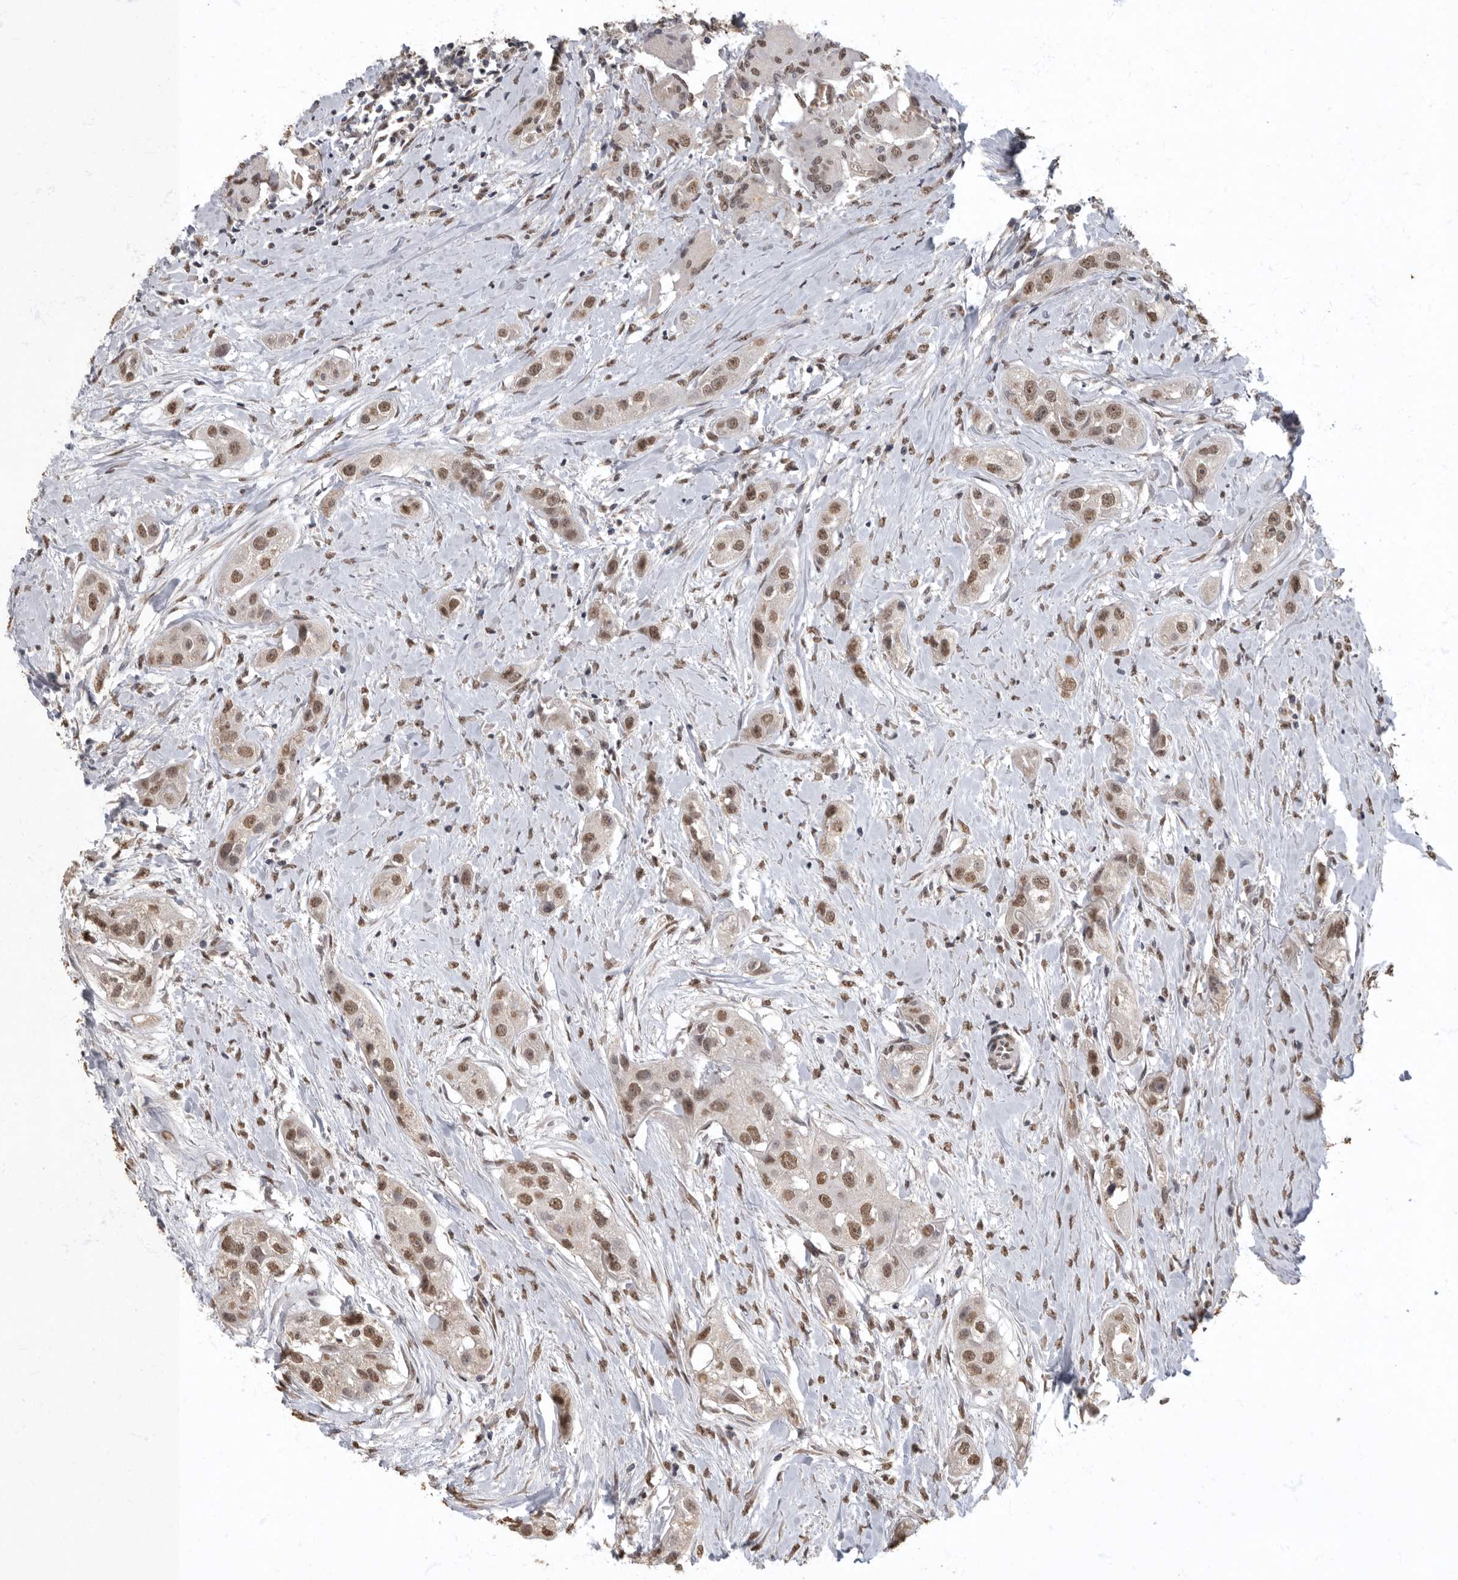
{"staining": {"intensity": "weak", "quantity": ">75%", "location": "nuclear"}, "tissue": "head and neck cancer", "cell_type": "Tumor cells", "image_type": "cancer", "snomed": [{"axis": "morphology", "description": "Normal tissue, NOS"}, {"axis": "morphology", "description": "Squamous cell carcinoma, NOS"}, {"axis": "topography", "description": "Skeletal muscle"}, {"axis": "topography", "description": "Head-Neck"}], "caption": "Weak nuclear positivity for a protein is appreciated in approximately >75% of tumor cells of head and neck squamous cell carcinoma using IHC.", "gene": "NBL1", "patient": {"sex": "male", "age": 51}}